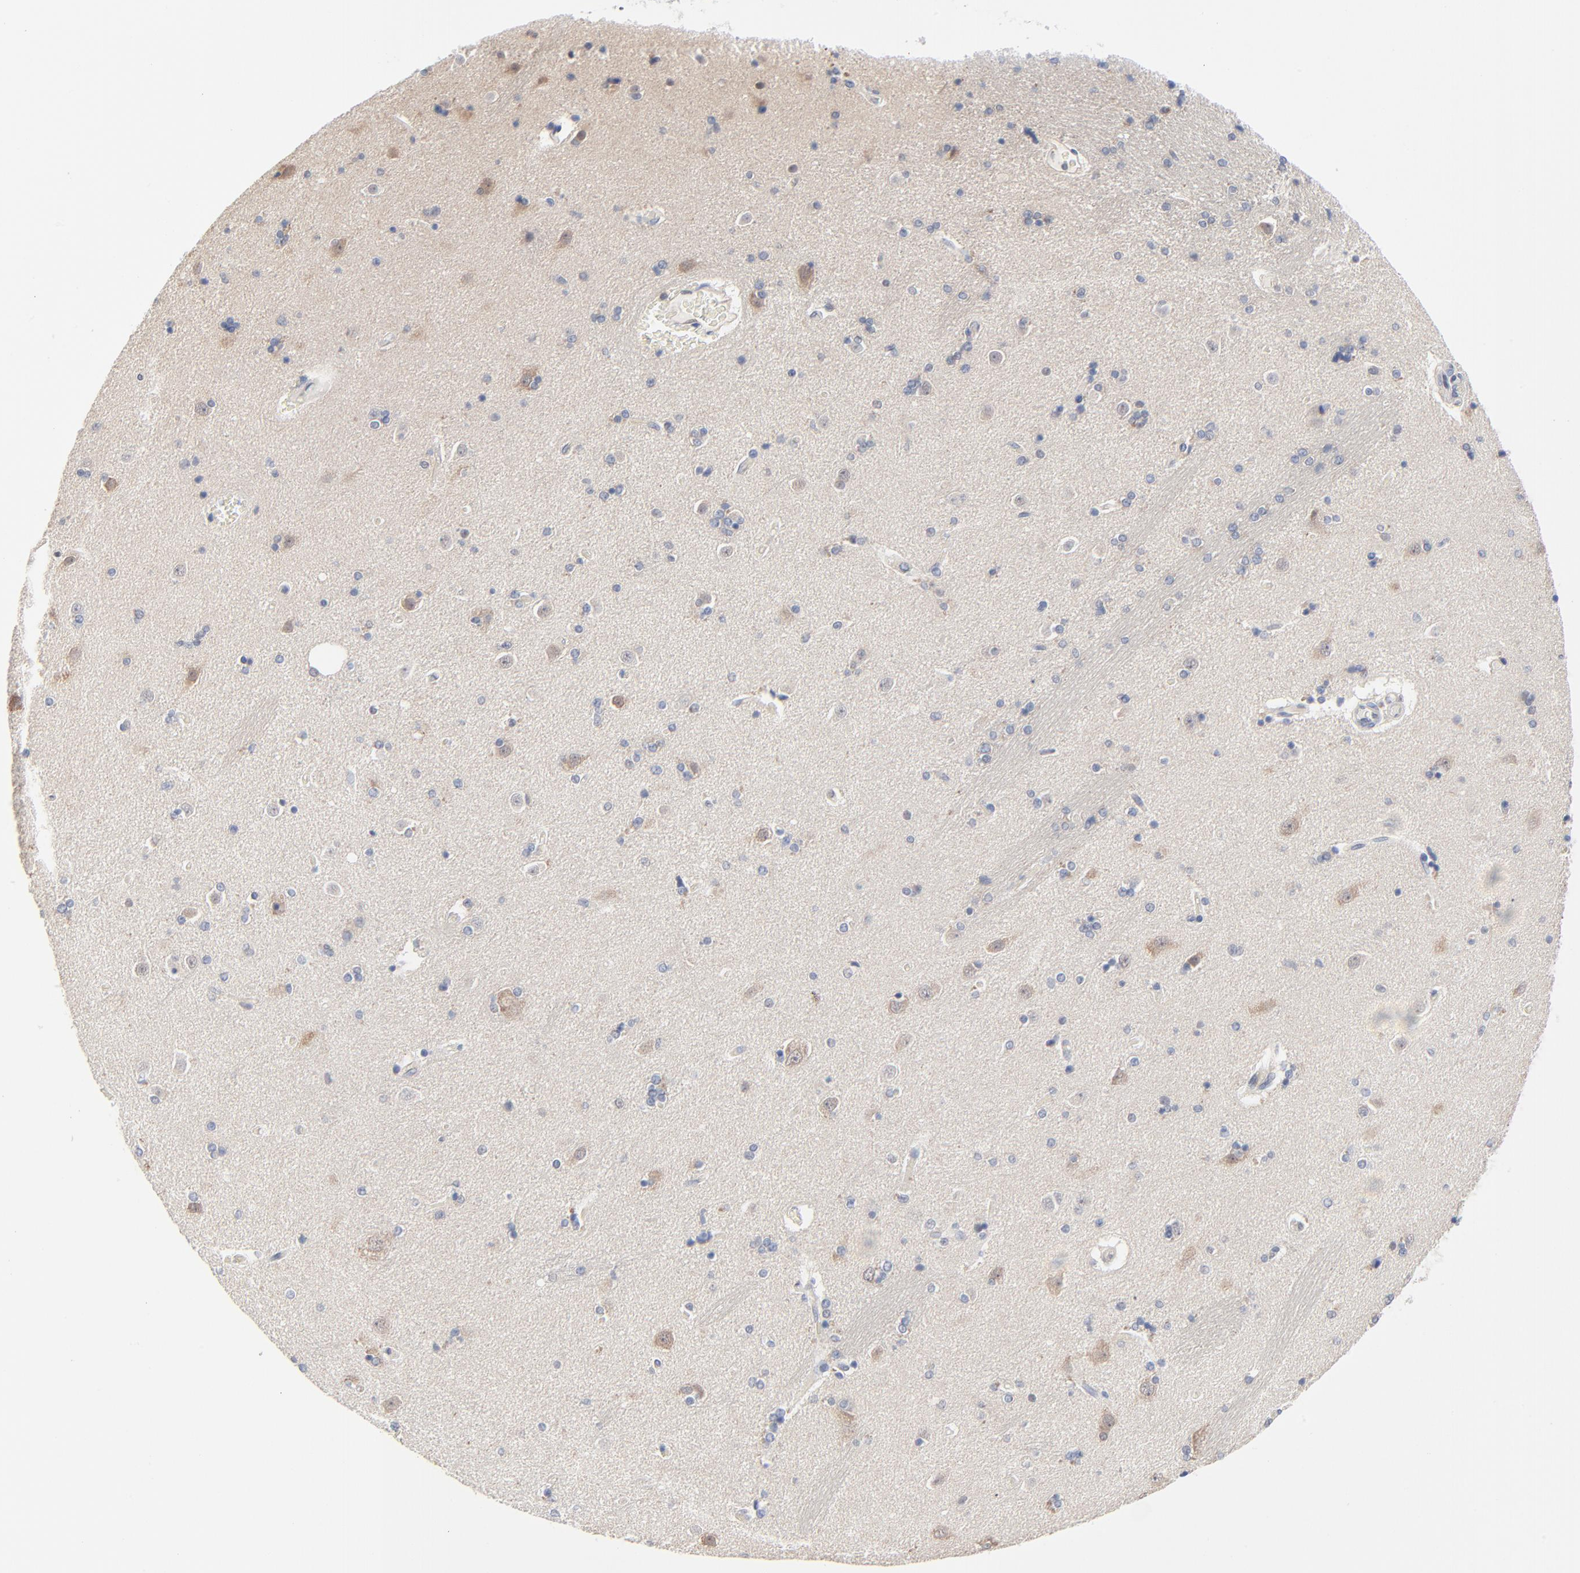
{"staining": {"intensity": "negative", "quantity": "none", "location": "none"}, "tissue": "caudate", "cell_type": "Glial cells", "image_type": "normal", "snomed": [{"axis": "morphology", "description": "Normal tissue, NOS"}, {"axis": "topography", "description": "Lateral ventricle wall"}], "caption": "This is a image of immunohistochemistry staining of benign caudate, which shows no staining in glial cells. (IHC, brightfield microscopy, high magnification).", "gene": "RPS6KB1", "patient": {"sex": "female", "age": 54}}